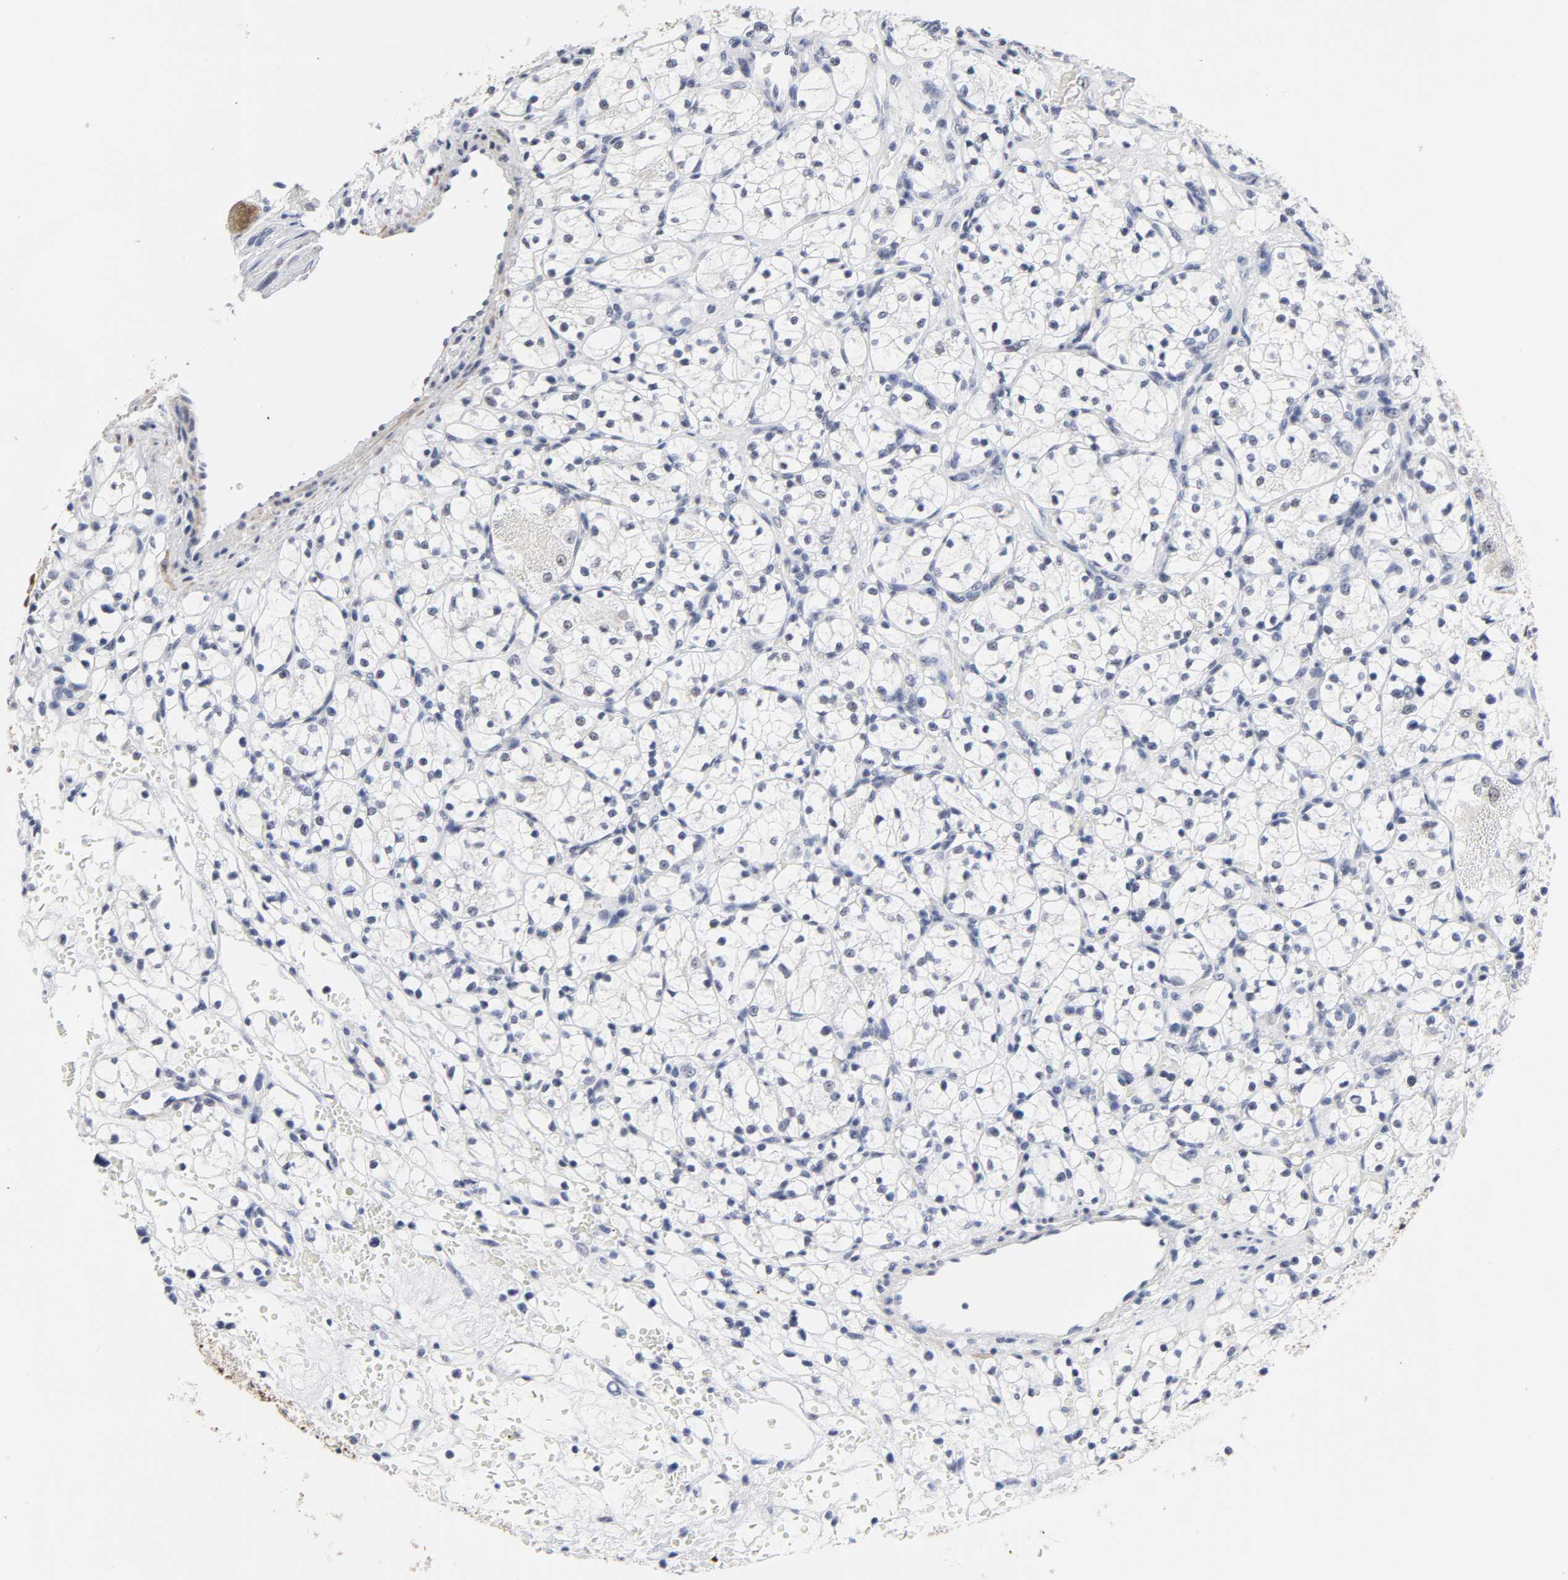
{"staining": {"intensity": "negative", "quantity": "none", "location": "none"}, "tissue": "renal cancer", "cell_type": "Tumor cells", "image_type": "cancer", "snomed": [{"axis": "morphology", "description": "Adenocarcinoma, NOS"}, {"axis": "topography", "description": "Kidney"}], "caption": "IHC histopathology image of renal adenocarcinoma stained for a protein (brown), which shows no positivity in tumor cells.", "gene": "GRHL2", "patient": {"sex": "female", "age": 60}}